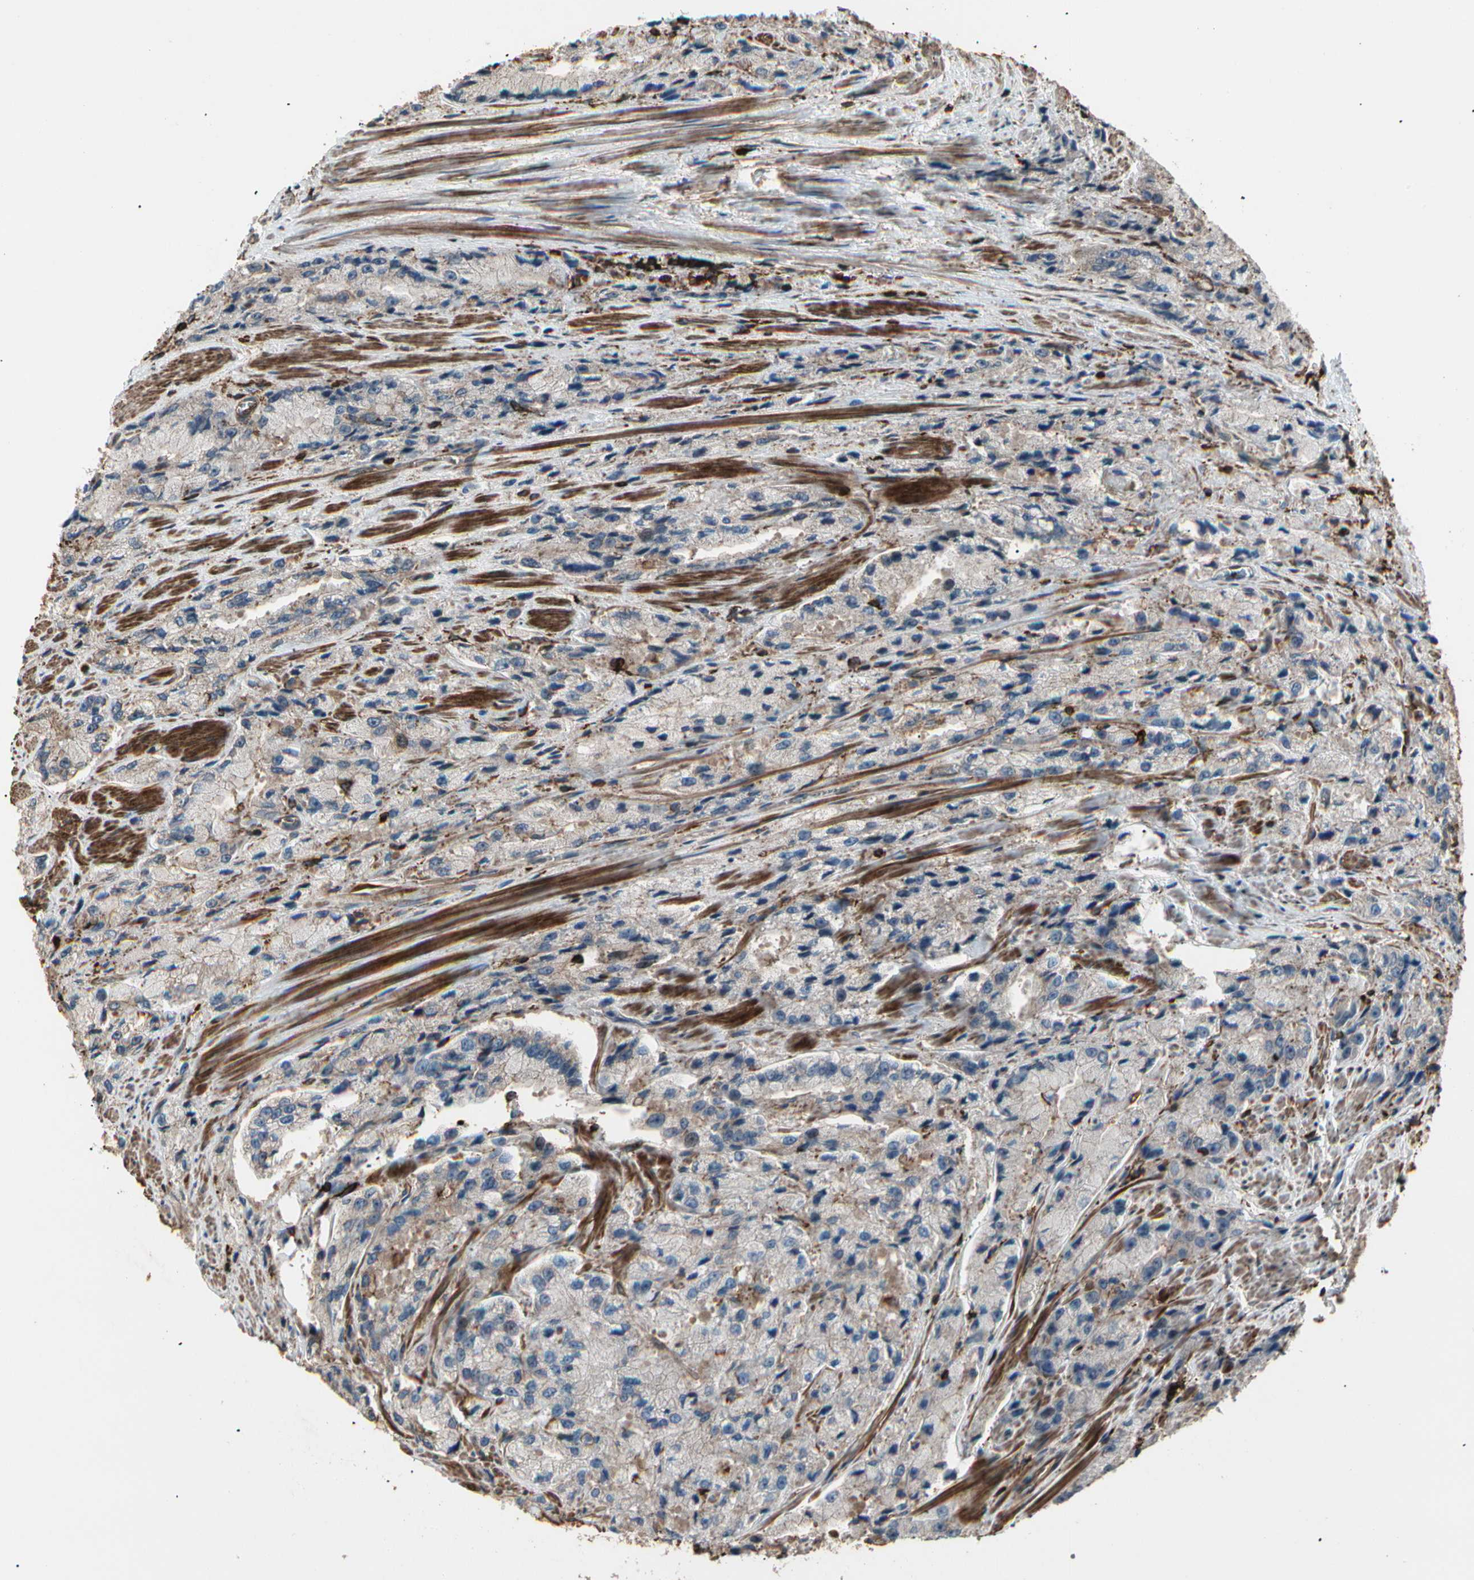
{"staining": {"intensity": "weak", "quantity": "<25%", "location": "cytoplasmic/membranous"}, "tissue": "prostate cancer", "cell_type": "Tumor cells", "image_type": "cancer", "snomed": [{"axis": "morphology", "description": "Adenocarcinoma, High grade"}, {"axis": "topography", "description": "Prostate"}], "caption": "Tumor cells are negative for protein expression in human prostate high-grade adenocarcinoma.", "gene": "MAPK13", "patient": {"sex": "male", "age": 58}}